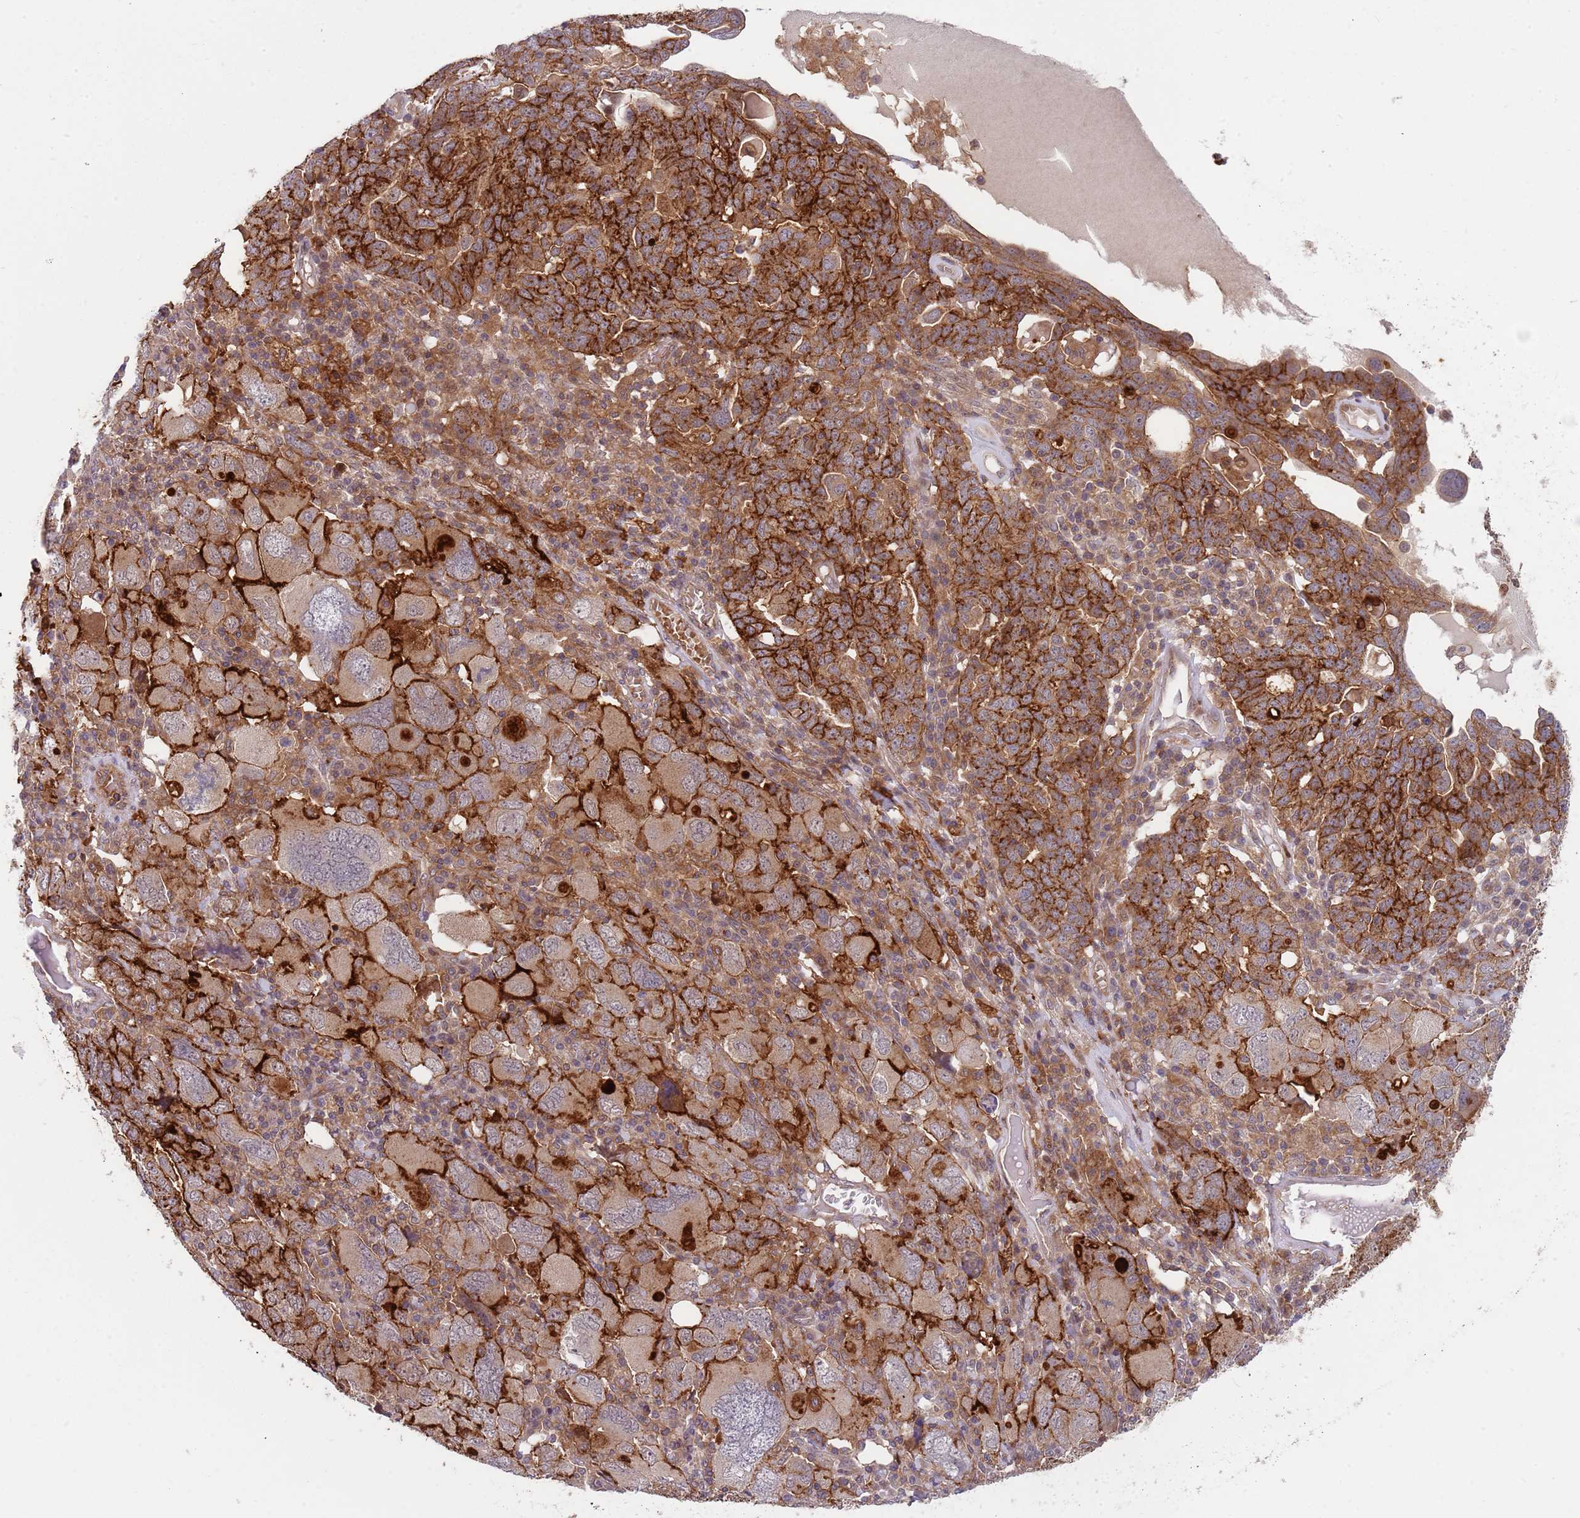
{"staining": {"intensity": "strong", "quantity": ">75%", "location": "cytoplasmic/membranous"}, "tissue": "ovarian cancer", "cell_type": "Tumor cells", "image_type": "cancer", "snomed": [{"axis": "morphology", "description": "Carcinoma, endometroid"}, {"axis": "topography", "description": "Ovary"}], "caption": "Tumor cells reveal strong cytoplasmic/membranous positivity in approximately >75% of cells in endometroid carcinoma (ovarian).", "gene": "GGA1", "patient": {"sex": "female", "age": 62}}